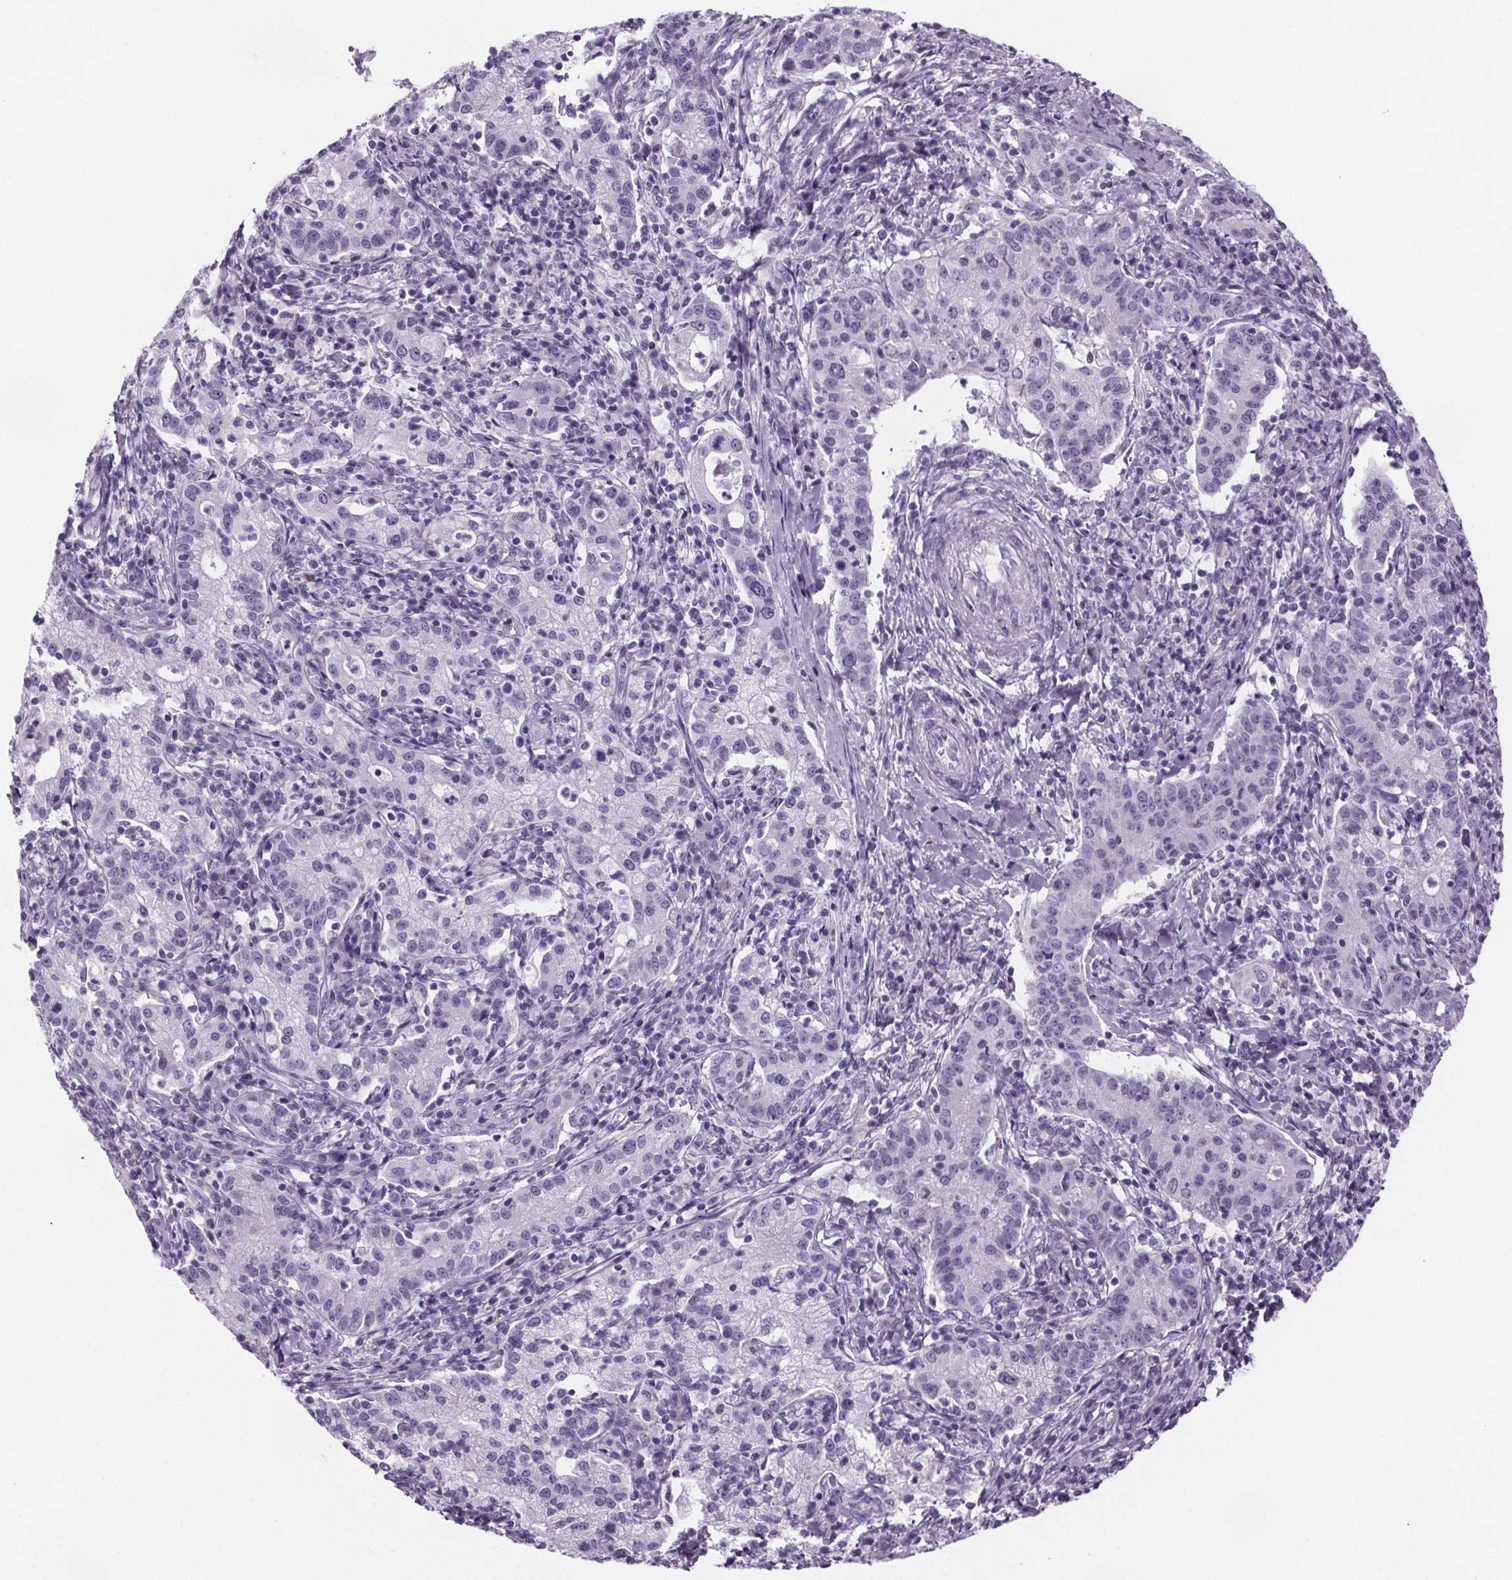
{"staining": {"intensity": "negative", "quantity": "none", "location": "none"}, "tissue": "cervical cancer", "cell_type": "Tumor cells", "image_type": "cancer", "snomed": [{"axis": "morphology", "description": "Normal tissue, NOS"}, {"axis": "morphology", "description": "Adenocarcinoma, NOS"}, {"axis": "topography", "description": "Cervix"}], "caption": "This is a micrograph of immunohistochemistry staining of cervical cancer, which shows no expression in tumor cells.", "gene": "CUBN", "patient": {"sex": "female", "age": 44}}